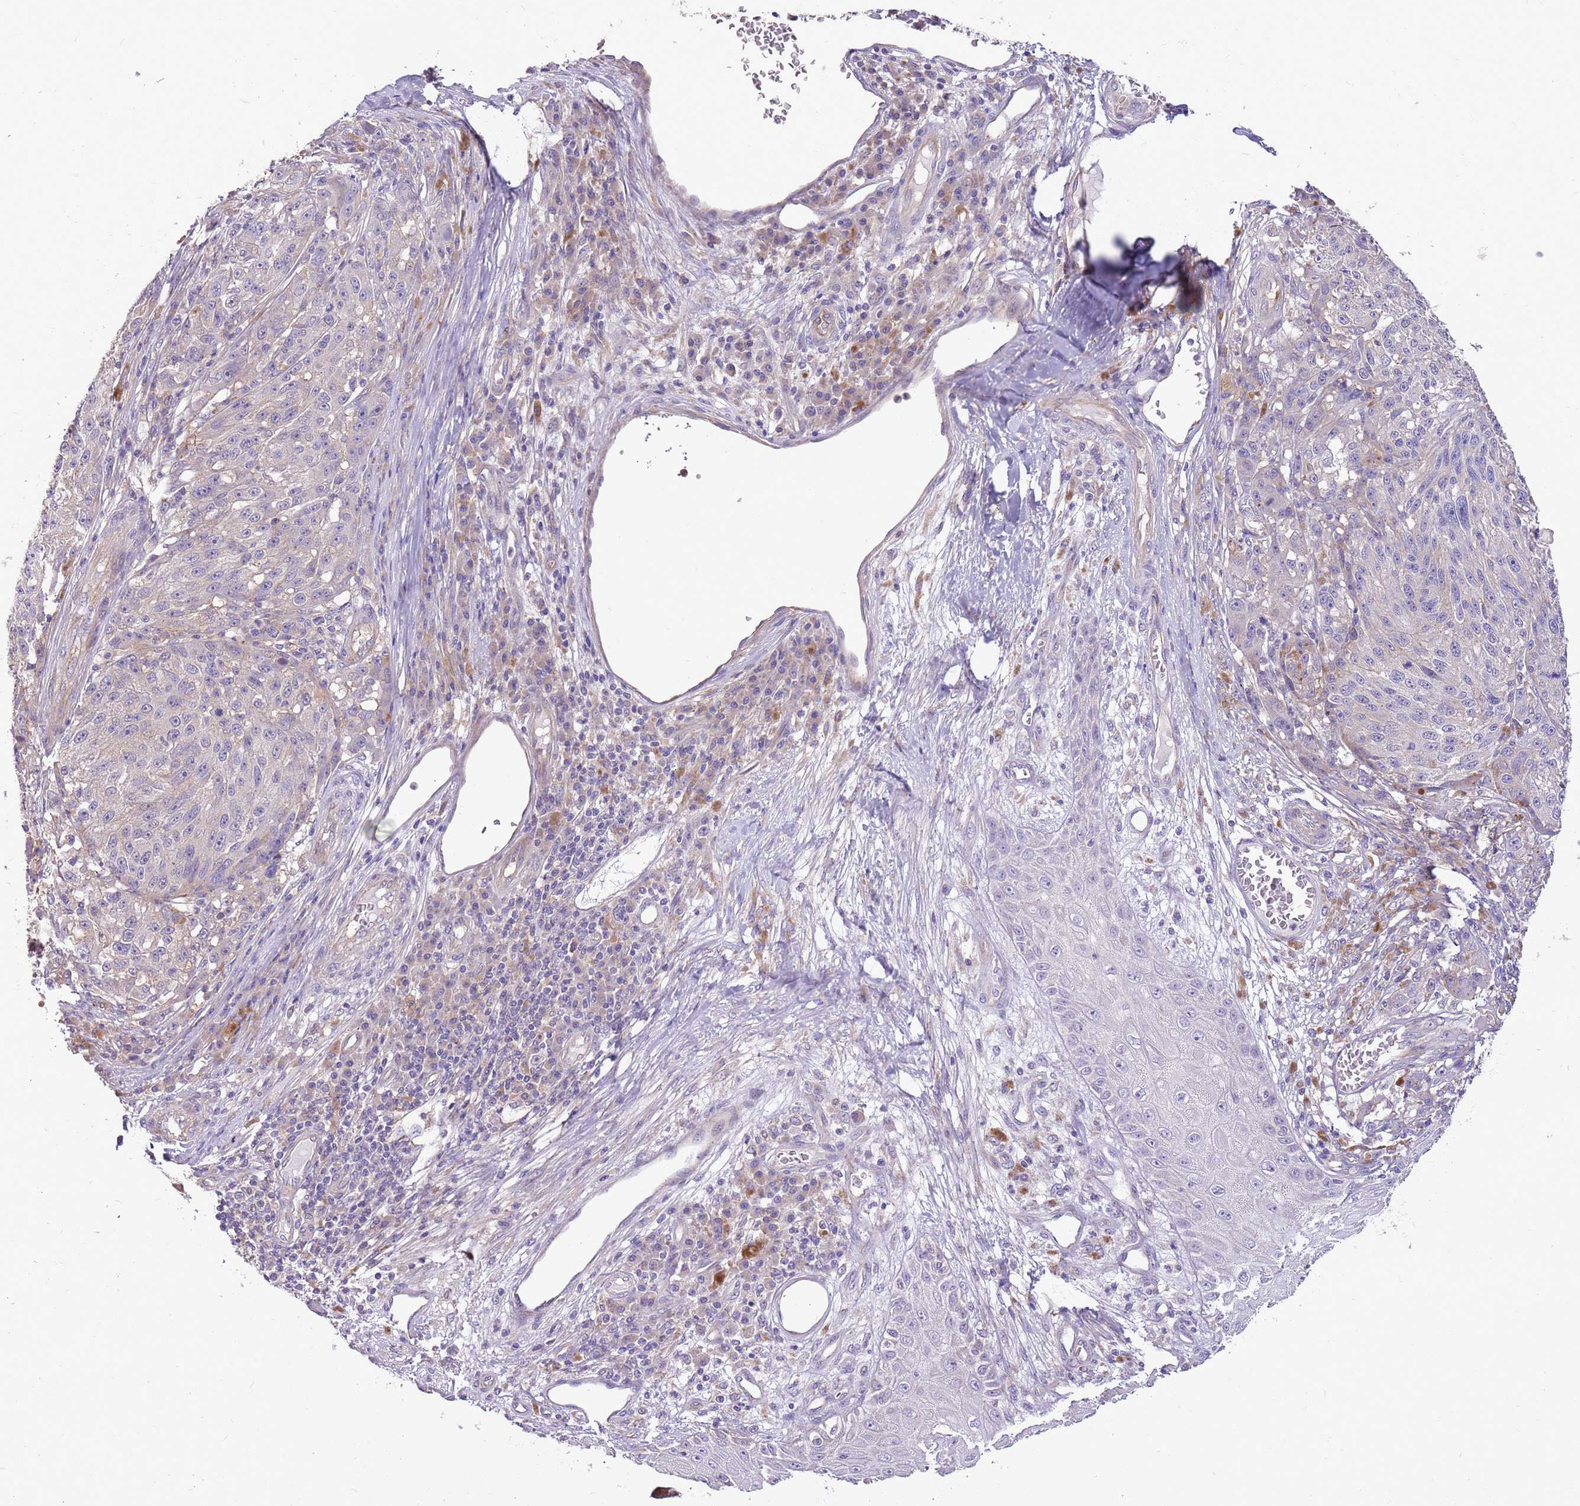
{"staining": {"intensity": "negative", "quantity": "none", "location": "none"}, "tissue": "melanoma", "cell_type": "Tumor cells", "image_type": "cancer", "snomed": [{"axis": "morphology", "description": "Malignant melanoma, NOS"}, {"axis": "topography", "description": "Skin"}], "caption": "Immunohistochemical staining of melanoma reveals no significant expression in tumor cells. The staining was performed using DAB to visualize the protein expression in brown, while the nuclei were stained in blue with hematoxylin (Magnification: 20x).", "gene": "WASHC4", "patient": {"sex": "male", "age": 53}}